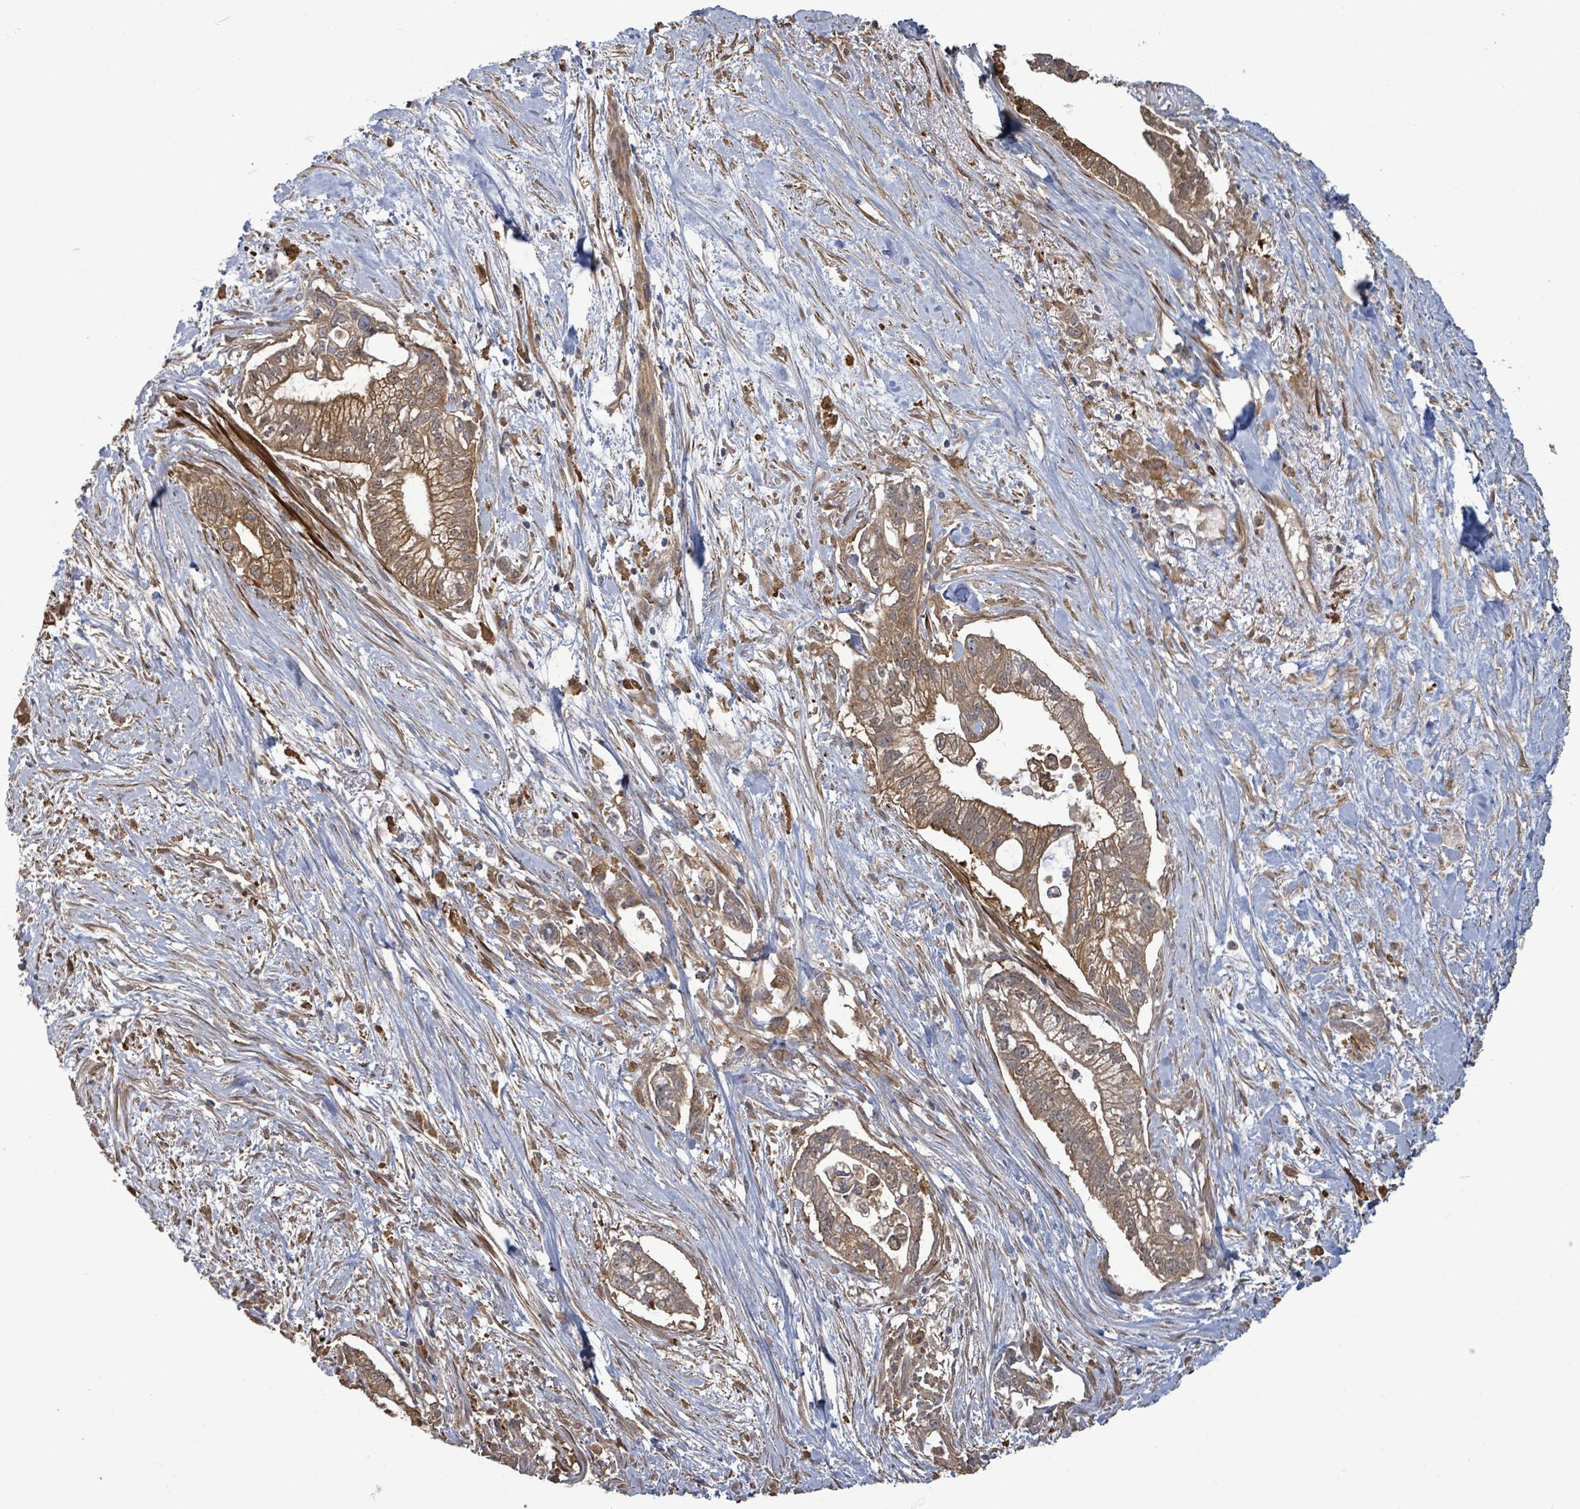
{"staining": {"intensity": "moderate", "quantity": ">75%", "location": "cytoplasmic/membranous"}, "tissue": "pancreatic cancer", "cell_type": "Tumor cells", "image_type": "cancer", "snomed": [{"axis": "morphology", "description": "Adenocarcinoma, NOS"}, {"axis": "topography", "description": "Pancreas"}], "caption": "DAB (3,3'-diaminobenzidine) immunohistochemical staining of adenocarcinoma (pancreatic) displays moderate cytoplasmic/membranous protein positivity in approximately >75% of tumor cells.", "gene": "MAP3K6", "patient": {"sex": "male", "age": 70}}